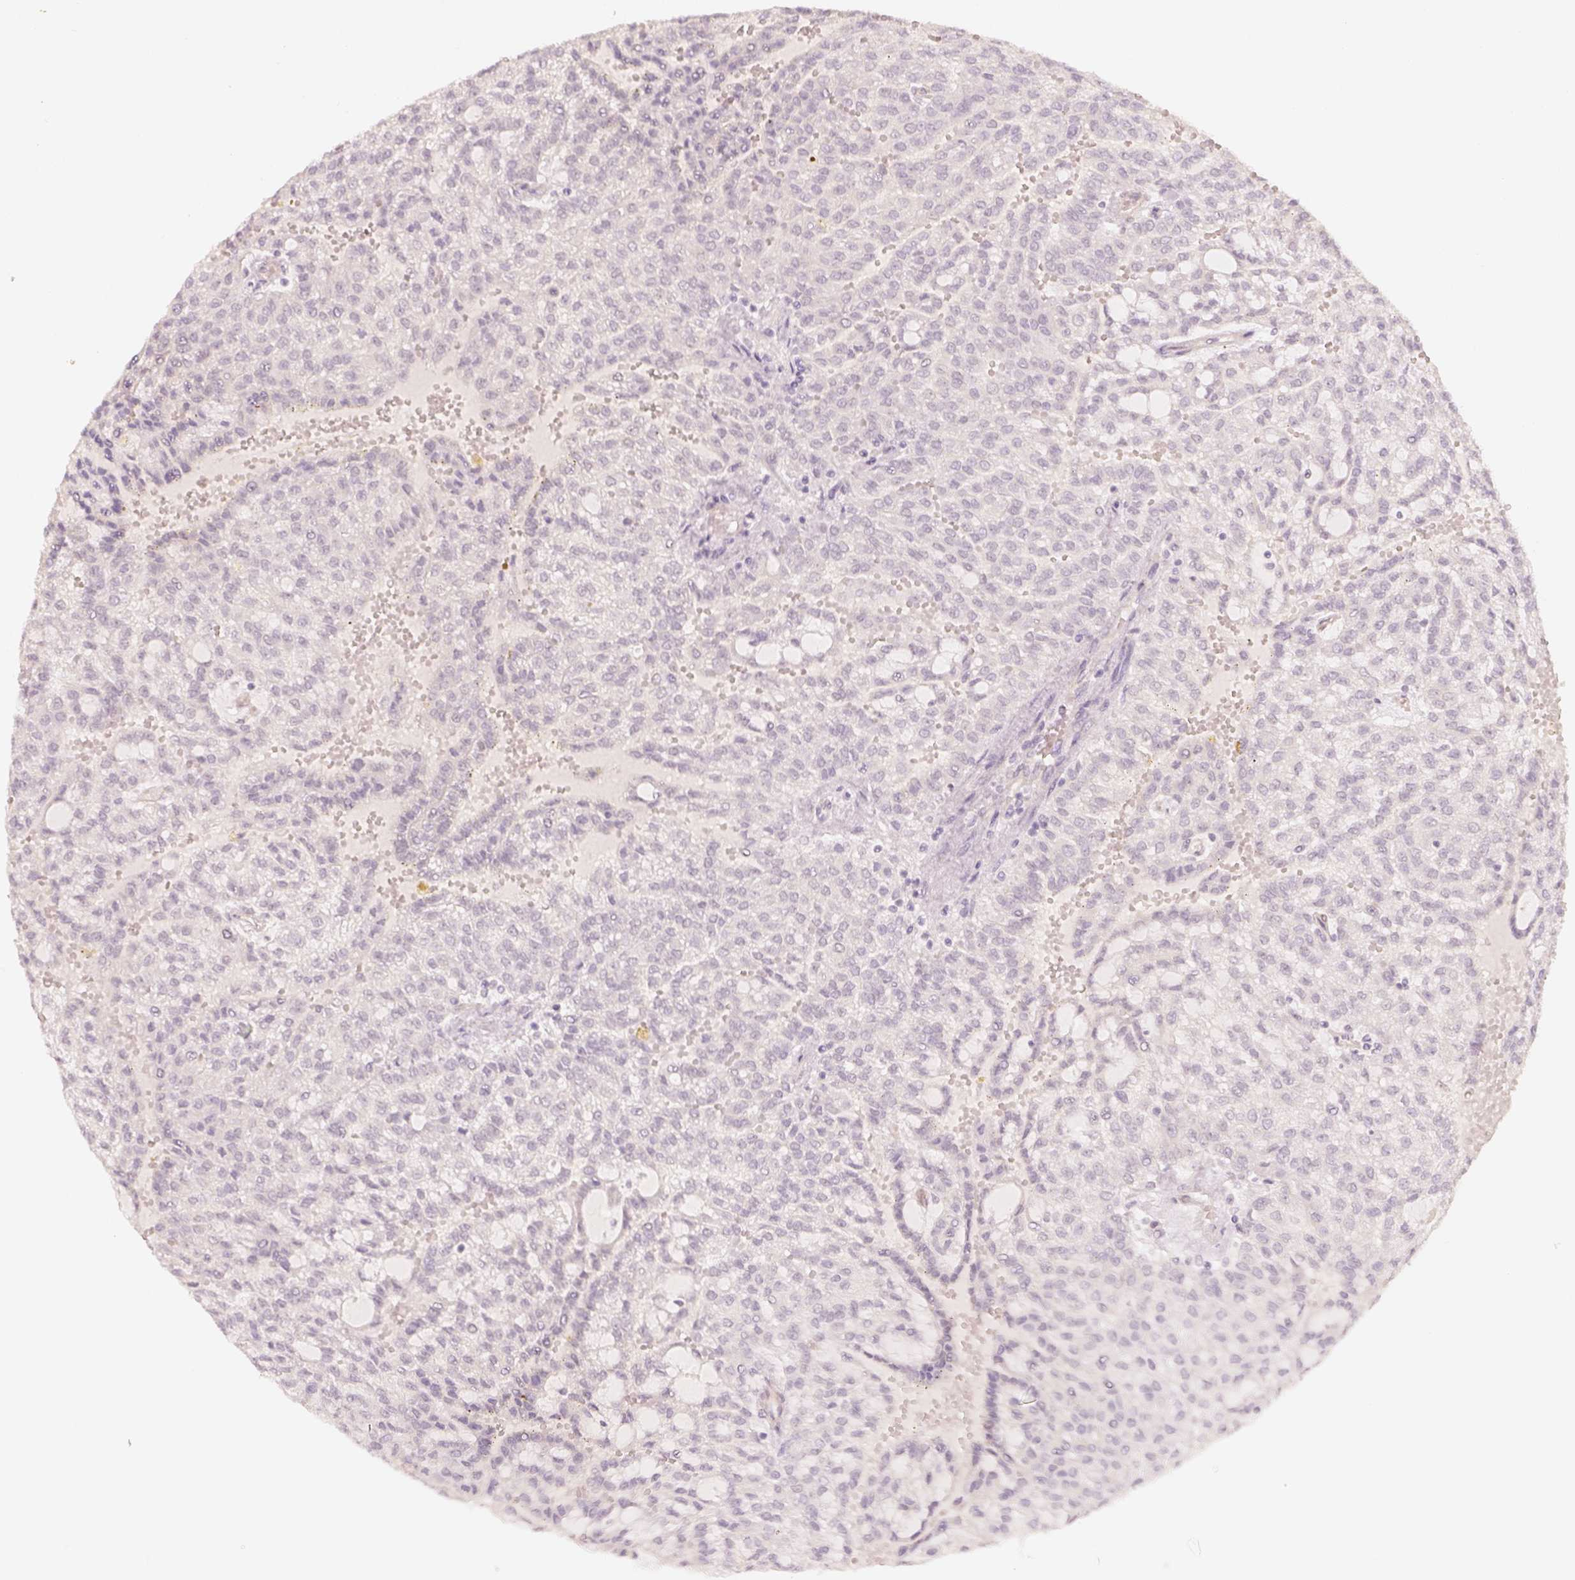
{"staining": {"intensity": "negative", "quantity": "none", "location": "none"}, "tissue": "renal cancer", "cell_type": "Tumor cells", "image_type": "cancer", "snomed": [{"axis": "morphology", "description": "Adenocarcinoma, NOS"}, {"axis": "topography", "description": "Kidney"}], "caption": "Renal cancer (adenocarcinoma) was stained to show a protein in brown. There is no significant positivity in tumor cells.", "gene": "EAF2", "patient": {"sex": "male", "age": 63}}